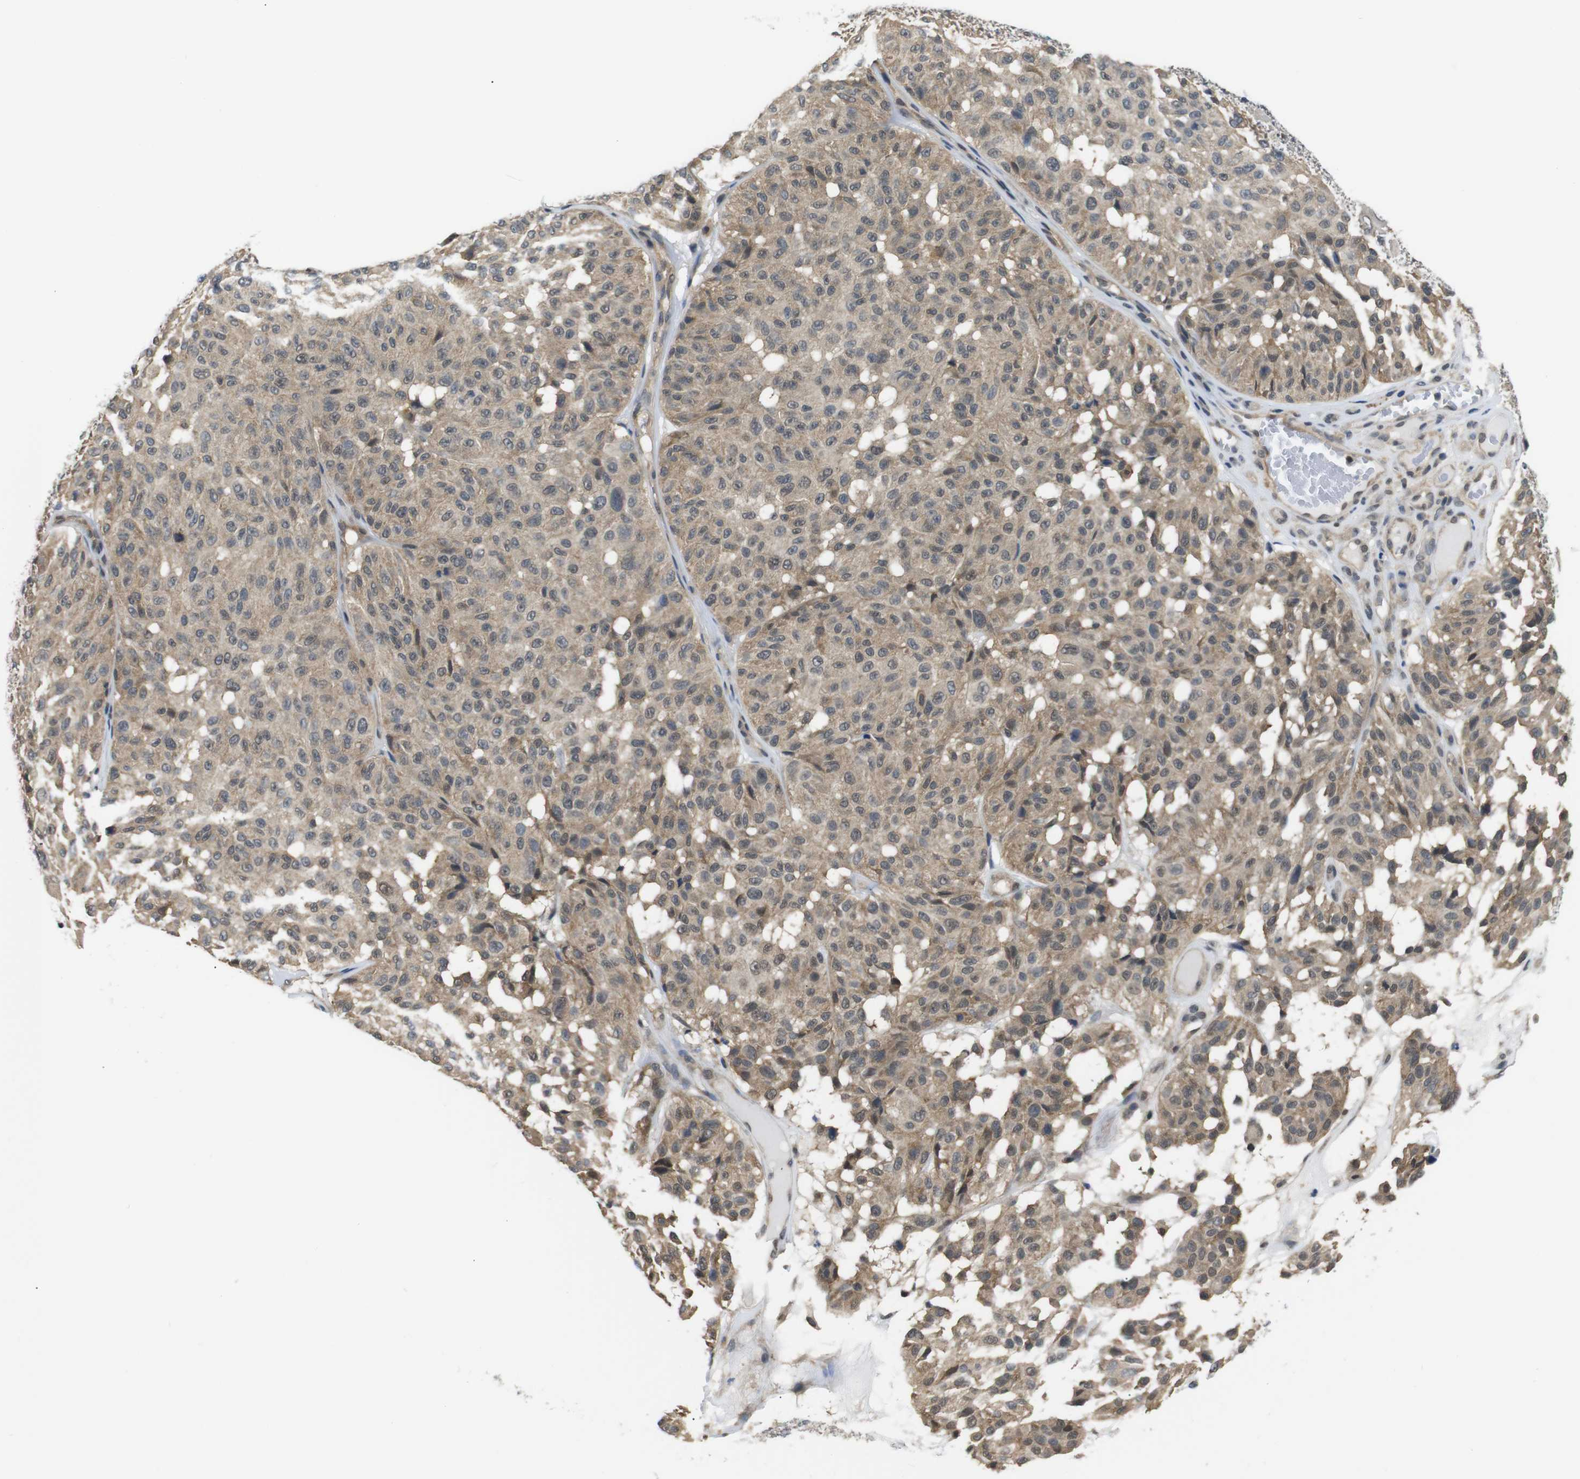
{"staining": {"intensity": "moderate", "quantity": ">75%", "location": "cytoplasmic/membranous"}, "tissue": "melanoma", "cell_type": "Tumor cells", "image_type": "cancer", "snomed": [{"axis": "morphology", "description": "Malignant melanoma, NOS"}, {"axis": "topography", "description": "Skin"}], "caption": "A brown stain labels moderate cytoplasmic/membranous expression of a protein in melanoma tumor cells. (Brightfield microscopy of DAB IHC at high magnification).", "gene": "UBXN1", "patient": {"sex": "female", "age": 46}}